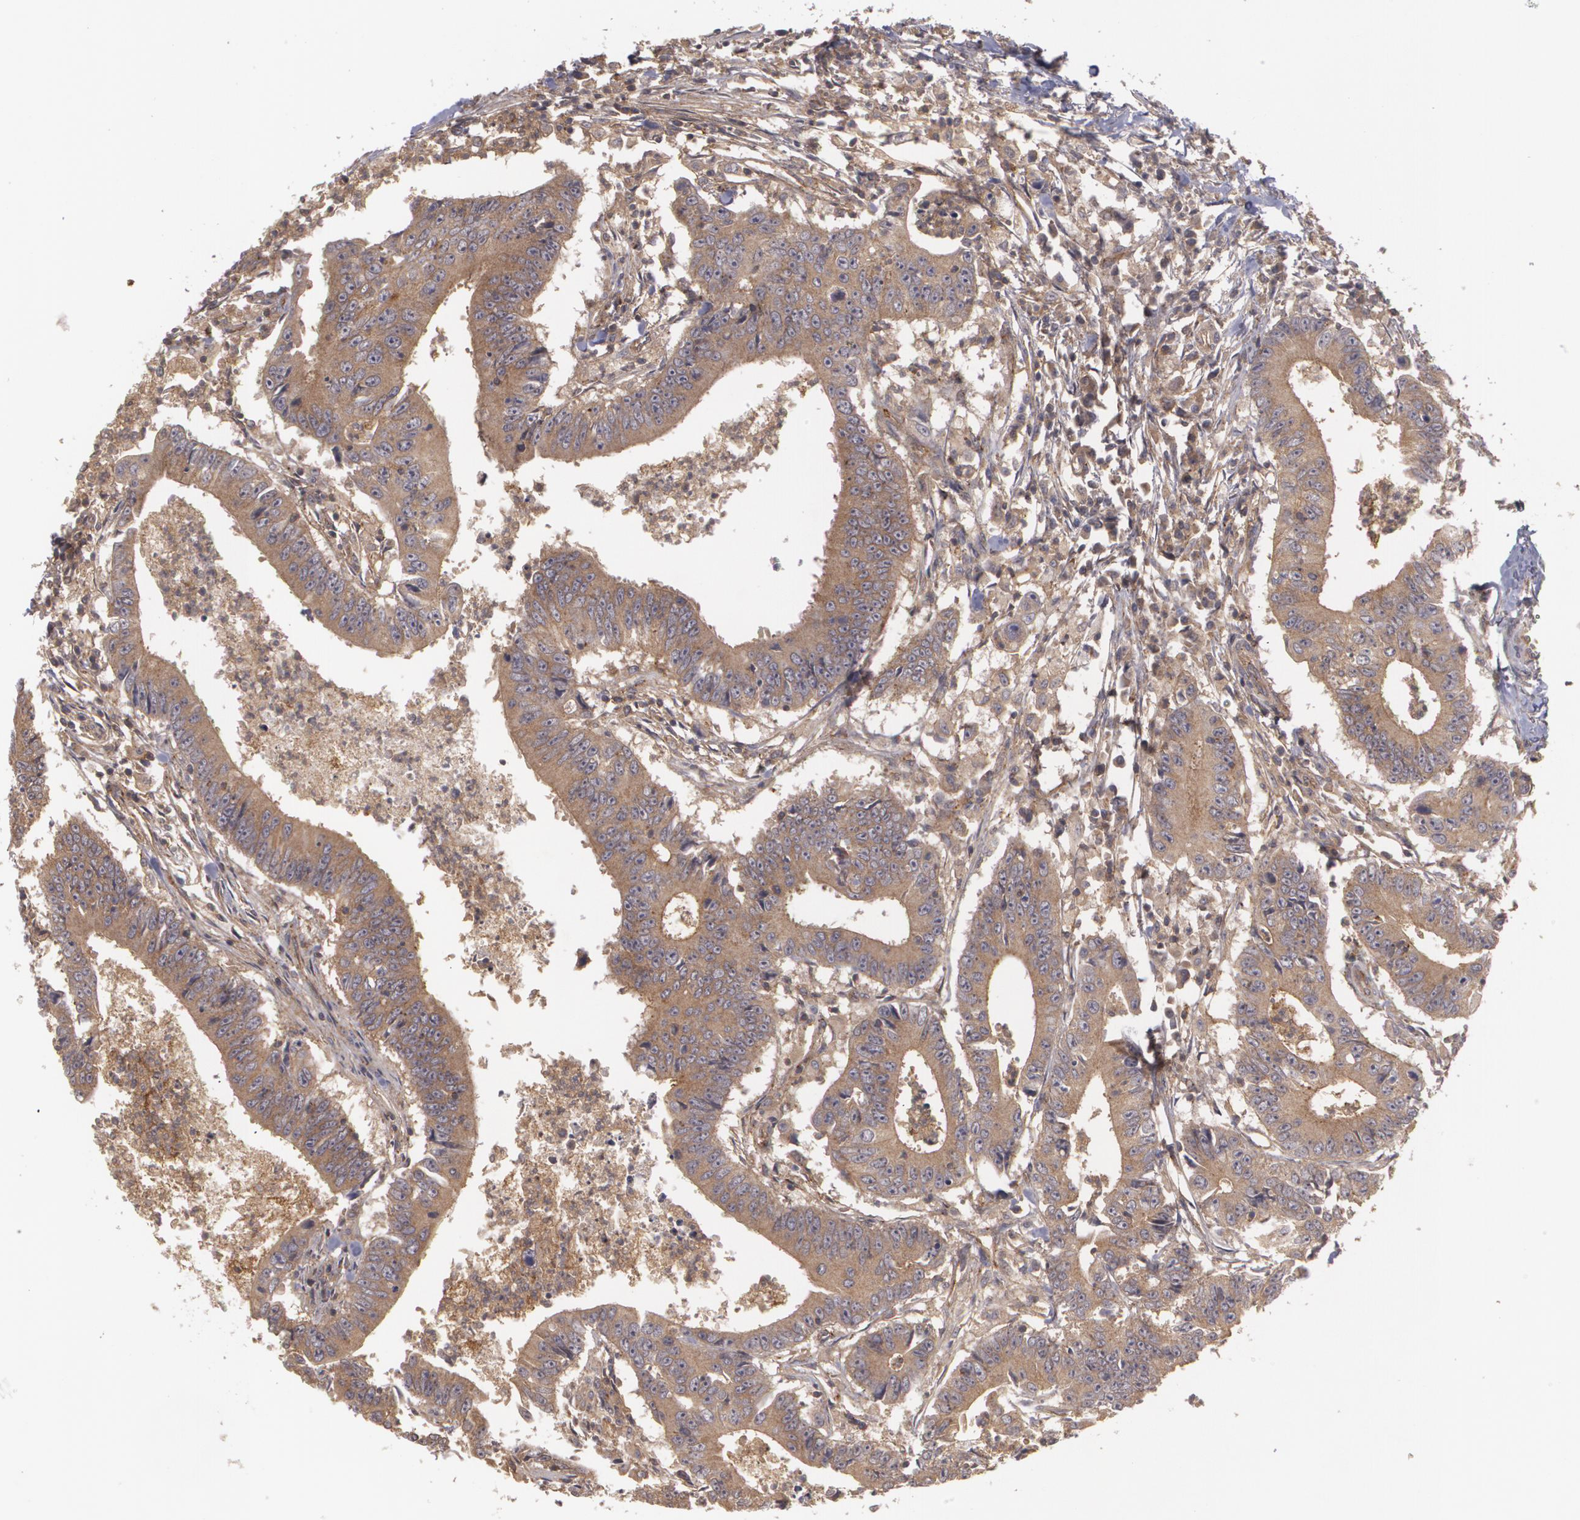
{"staining": {"intensity": "weak", "quantity": ">75%", "location": "cytoplasmic/membranous"}, "tissue": "colorectal cancer", "cell_type": "Tumor cells", "image_type": "cancer", "snomed": [{"axis": "morphology", "description": "Adenocarcinoma, NOS"}, {"axis": "topography", "description": "Colon"}], "caption": "Immunohistochemical staining of colorectal cancer (adenocarcinoma) demonstrates low levels of weak cytoplasmic/membranous protein positivity in about >75% of tumor cells.", "gene": "HRAS", "patient": {"sex": "male", "age": 55}}